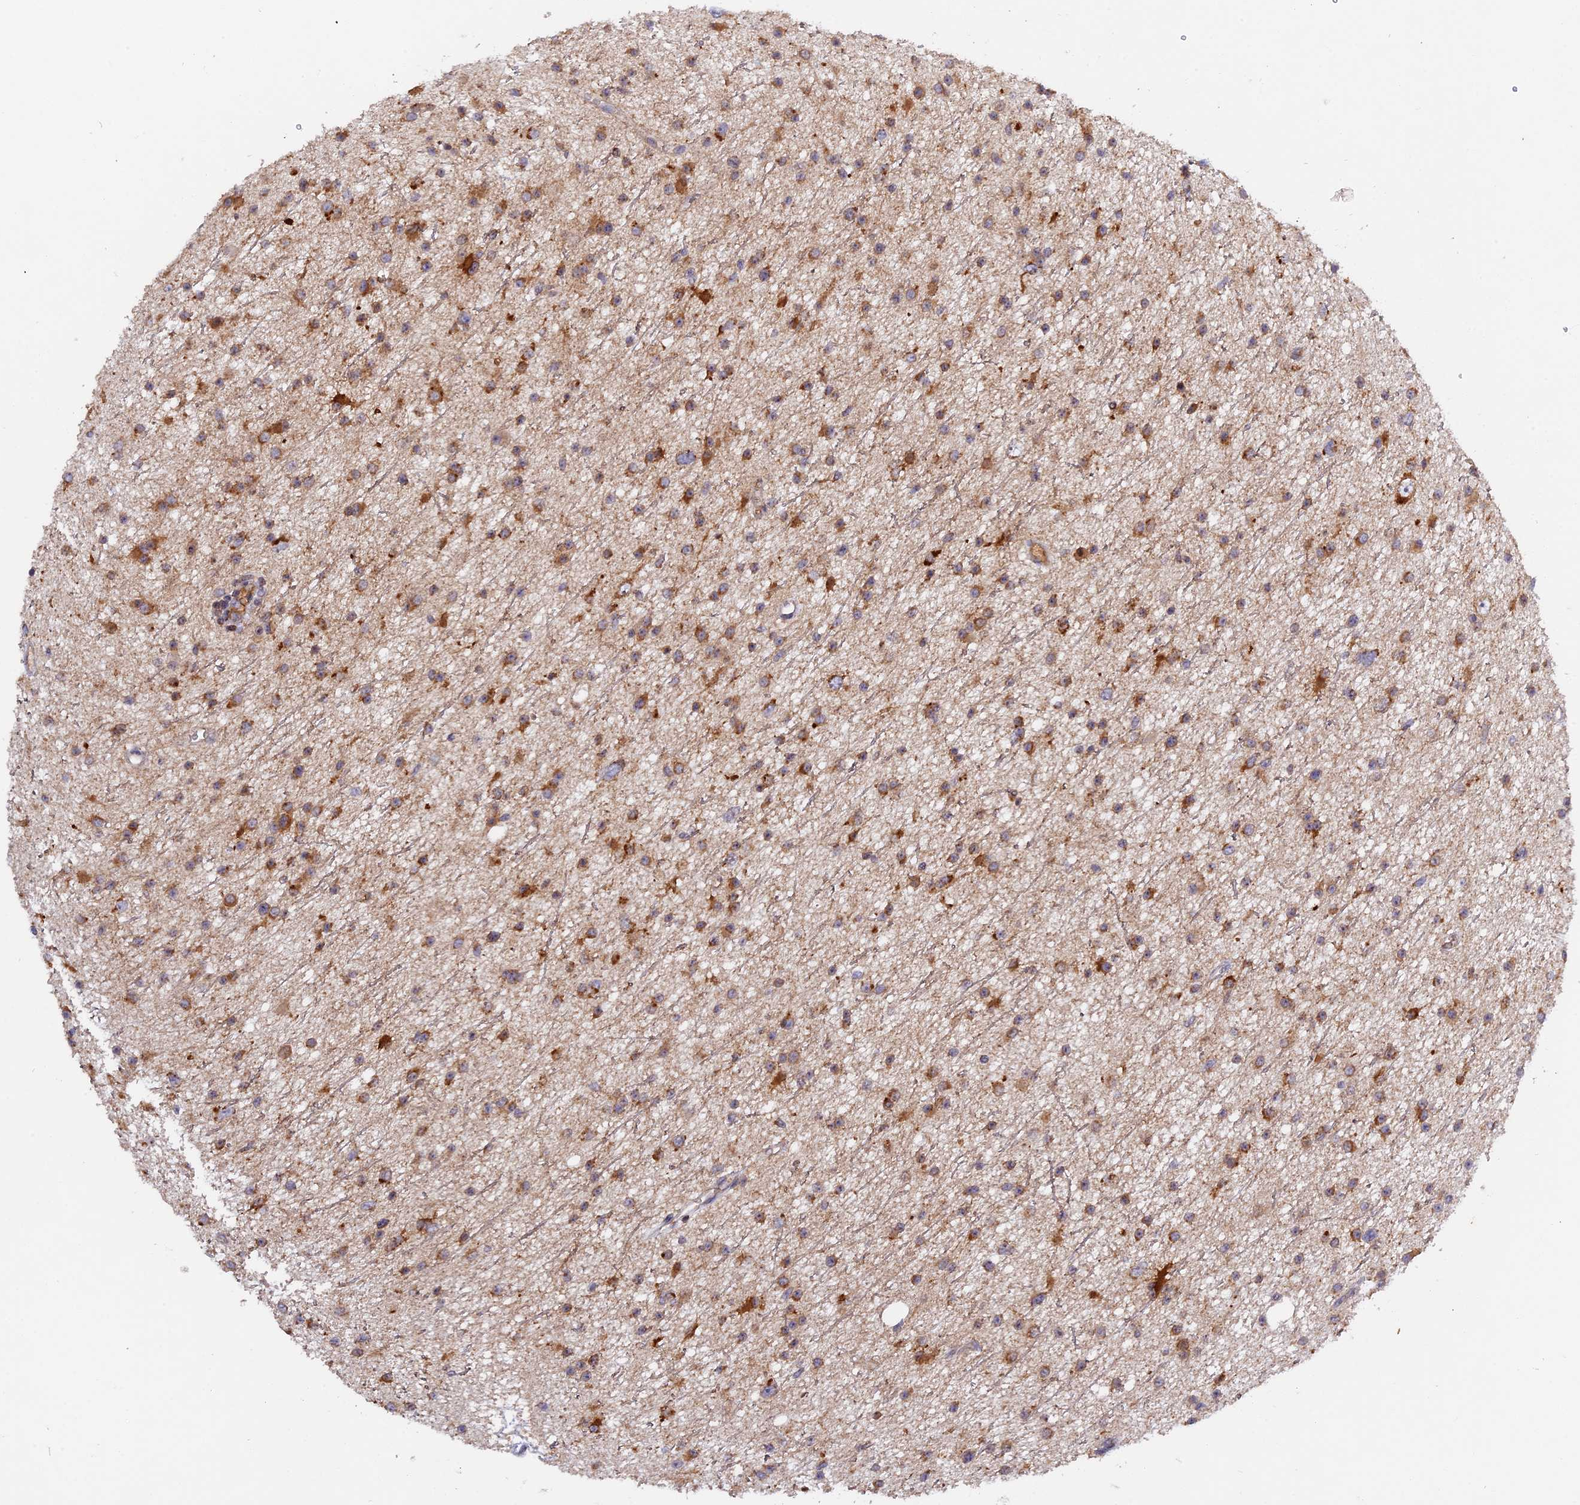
{"staining": {"intensity": "moderate", "quantity": ">75%", "location": "cytoplasmic/membranous"}, "tissue": "glioma", "cell_type": "Tumor cells", "image_type": "cancer", "snomed": [{"axis": "morphology", "description": "Glioma, malignant, Low grade"}, {"axis": "topography", "description": "Cerebral cortex"}], "caption": "IHC (DAB (3,3'-diaminobenzidine)) staining of malignant glioma (low-grade) demonstrates moderate cytoplasmic/membranous protein expression in approximately >75% of tumor cells. (Brightfield microscopy of DAB IHC at high magnification).", "gene": "MPV17L", "patient": {"sex": "female", "age": 39}}